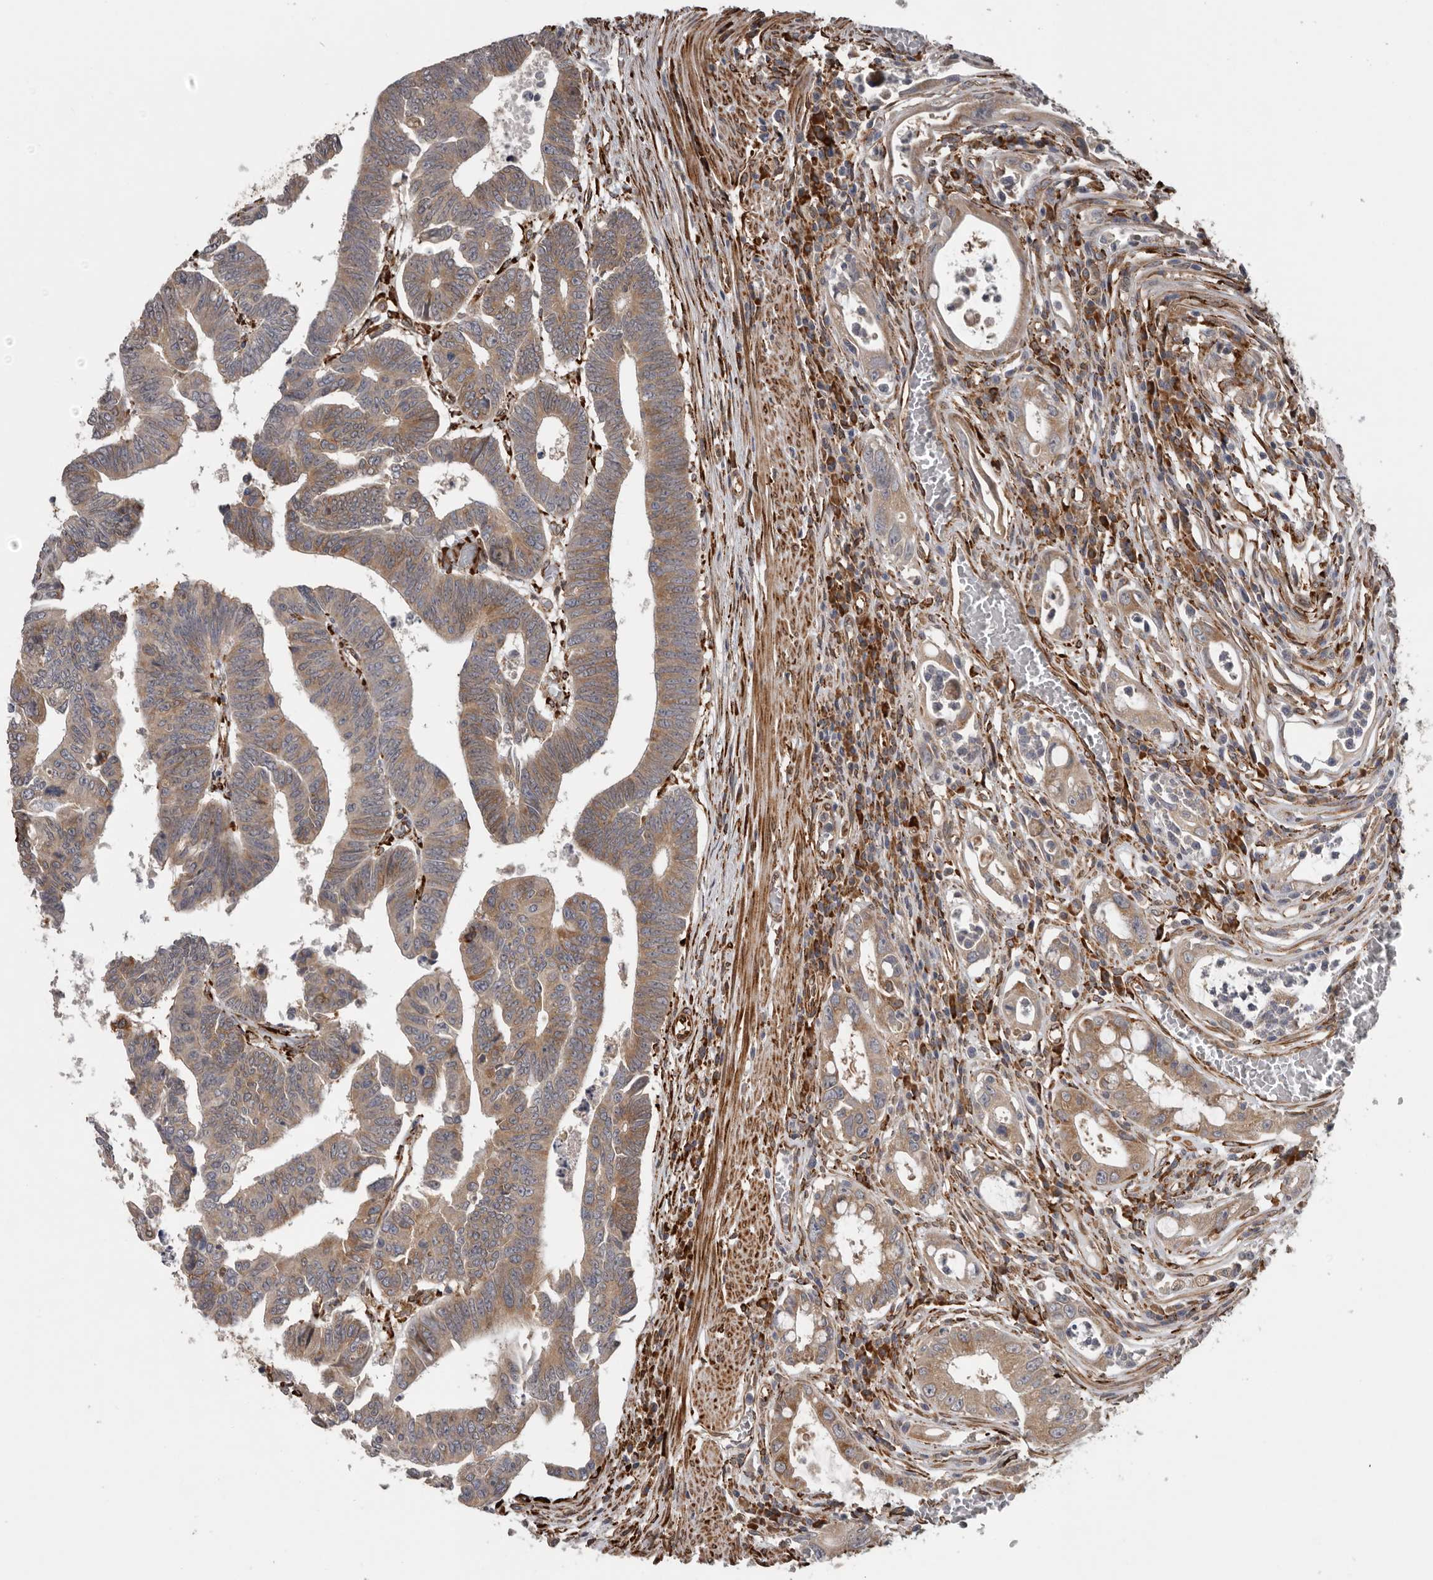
{"staining": {"intensity": "weak", "quantity": ">75%", "location": "cytoplasmic/membranous"}, "tissue": "colorectal cancer", "cell_type": "Tumor cells", "image_type": "cancer", "snomed": [{"axis": "morphology", "description": "Adenocarcinoma, NOS"}, {"axis": "topography", "description": "Rectum"}], "caption": "Immunohistochemical staining of human colorectal adenocarcinoma displays low levels of weak cytoplasmic/membranous staining in approximately >75% of tumor cells. (brown staining indicates protein expression, while blue staining denotes nuclei).", "gene": "CEP350", "patient": {"sex": "female", "age": 65}}